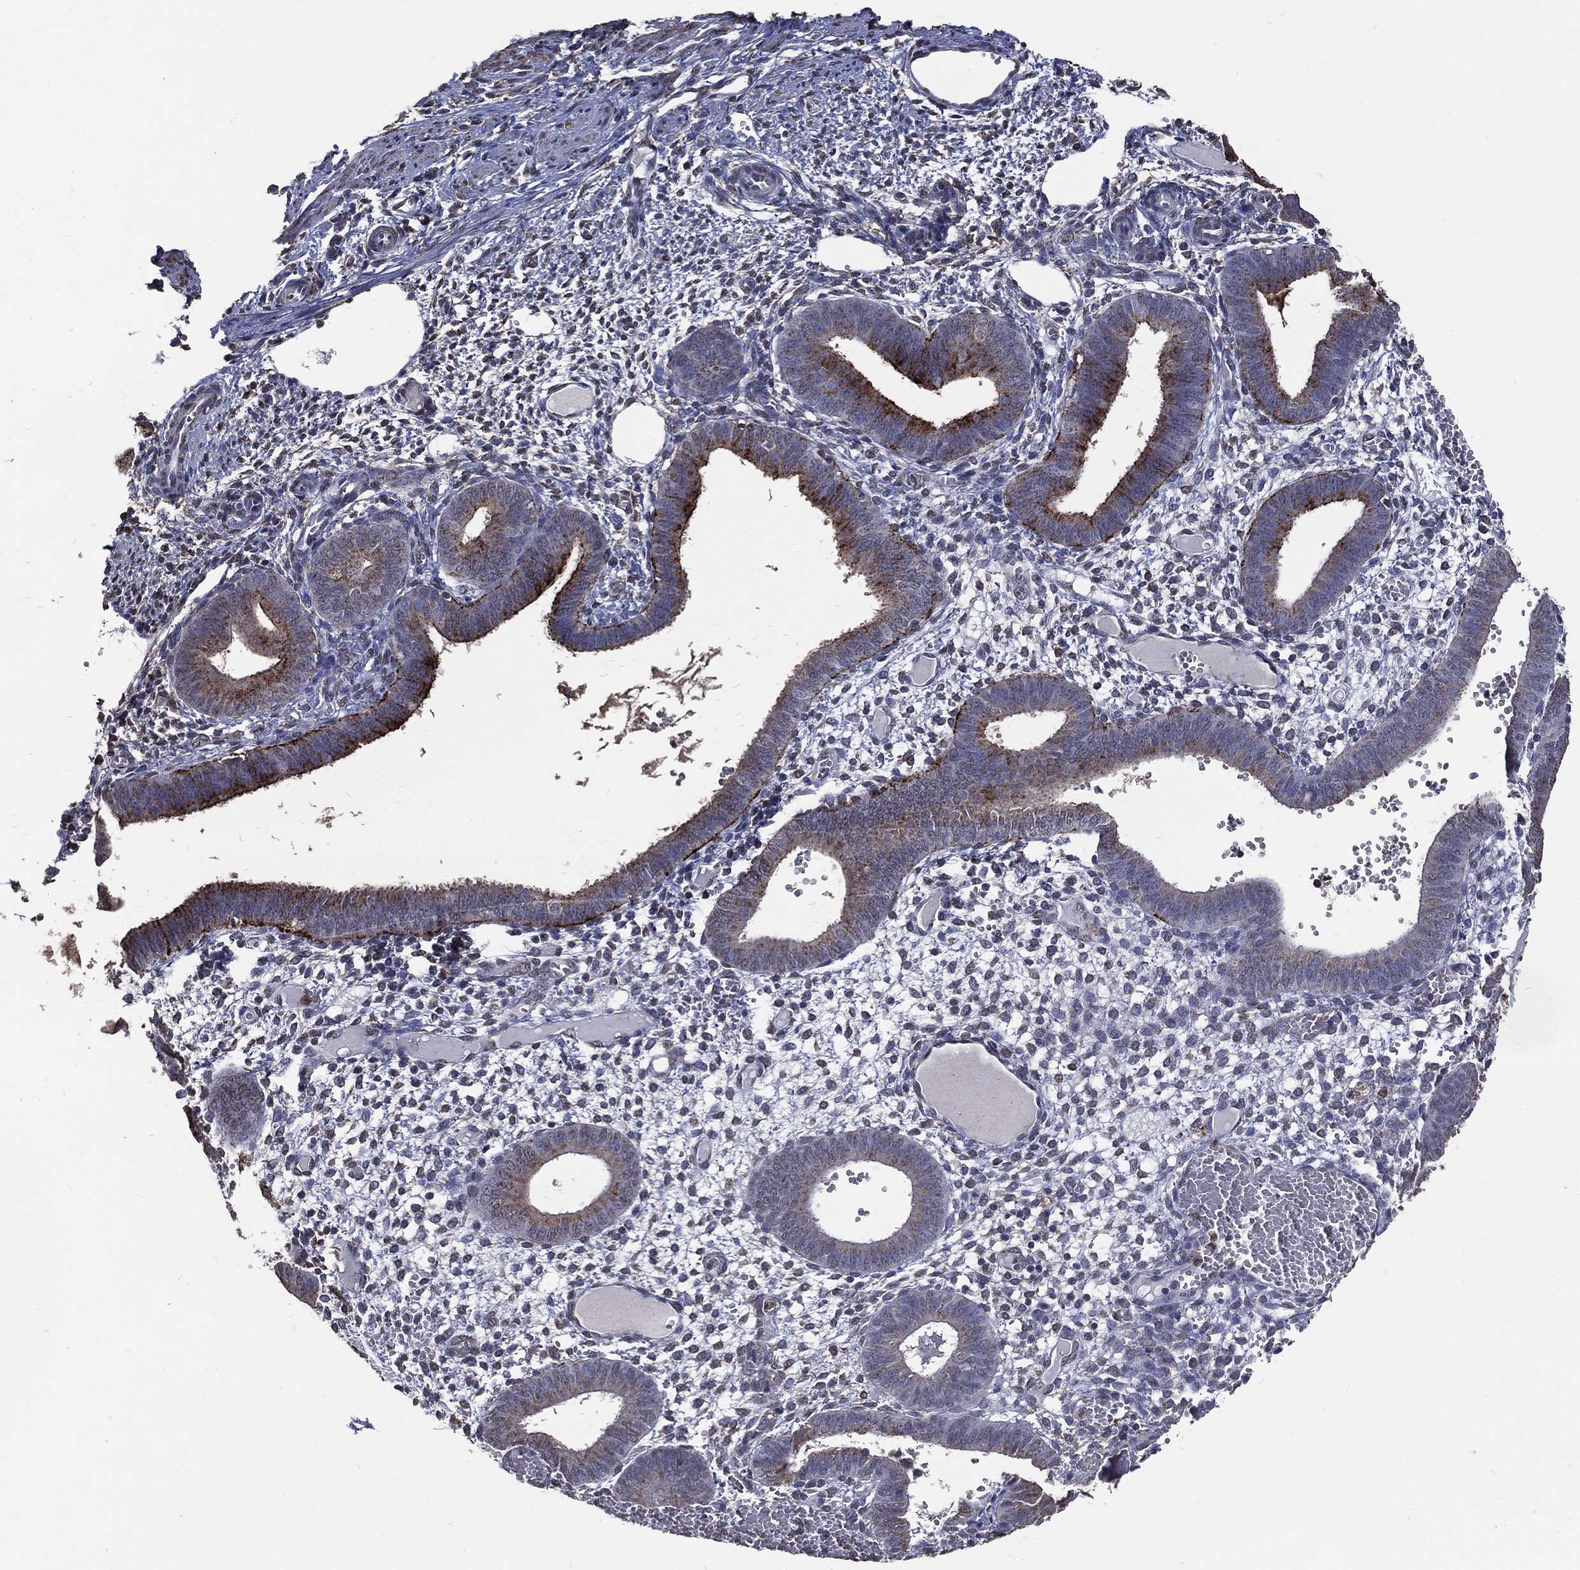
{"staining": {"intensity": "negative", "quantity": "none", "location": "none"}, "tissue": "endometrium", "cell_type": "Cells in endometrial stroma", "image_type": "normal", "snomed": [{"axis": "morphology", "description": "Normal tissue, NOS"}, {"axis": "topography", "description": "Endometrium"}], "caption": "DAB immunohistochemical staining of normal endometrium displays no significant positivity in cells in endometrial stroma. (DAB IHC with hematoxylin counter stain).", "gene": "GPR183", "patient": {"sex": "female", "age": 42}}